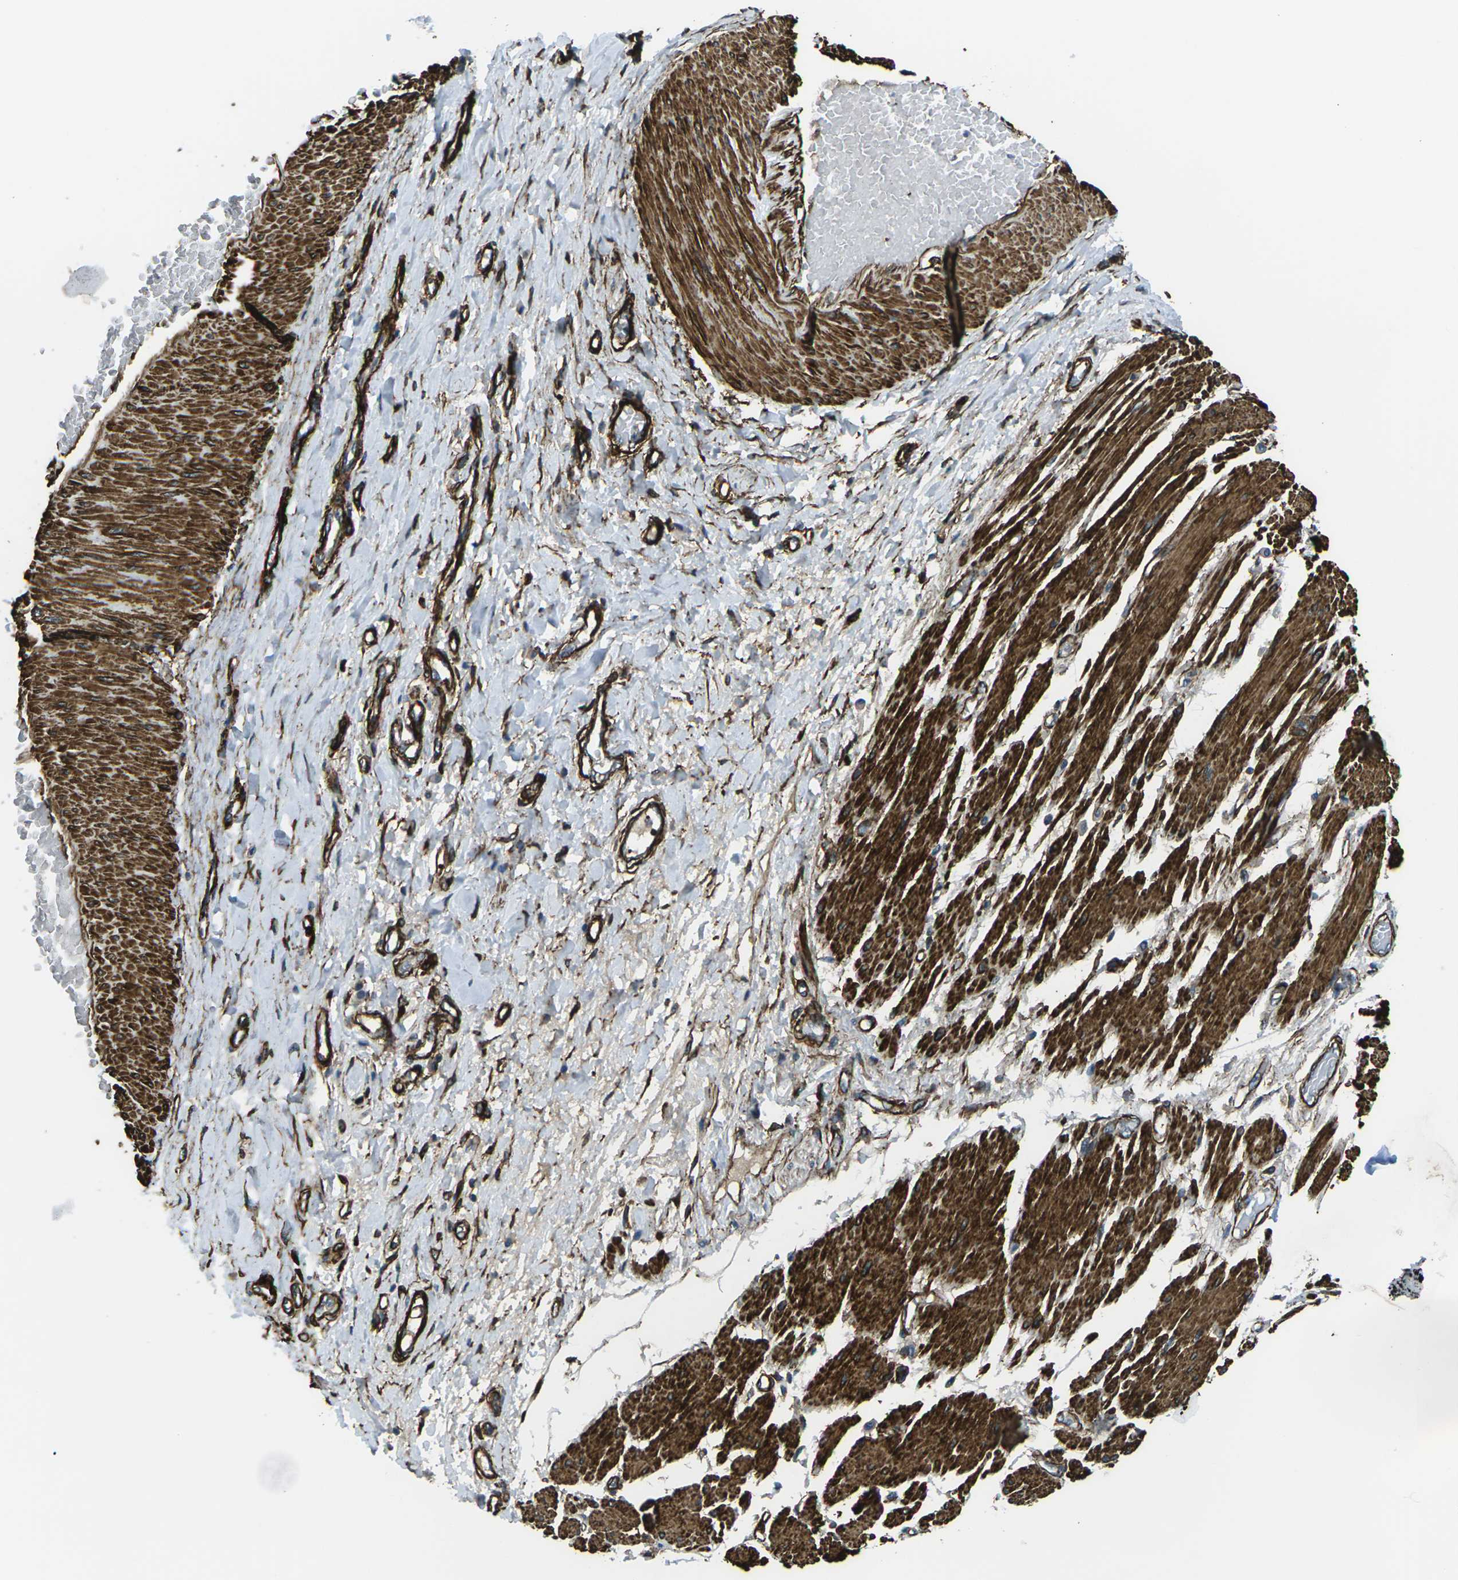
{"staining": {"intensity": "negative", "quantity": "none", "location": "none"}, "tissue": "adipose tissue", "cell_type": "Adipocytes", "image_type": "normal", "snomed": [{"axis": "morphology", "description": "Normal tissue, NOS"}, {"axis": "morphology", "description": "Adenocarcinoma, NOS"}, {"axis": "topography", "description": "Esophagus"}], "caption": "Immunohistochemistry (IHC) photomicrograph of unremarkable adipose tissue: adipose tissue stained with DAB (3,3'-diaminobenzidine) displays no significant protein expression in adipocytes. The staining is performed using DAB brown chromogen with nuclei counter-stained in using hematoxylin.", "gene": "GRAMD1C", "patient": {"sex": "male", "age": 62}}